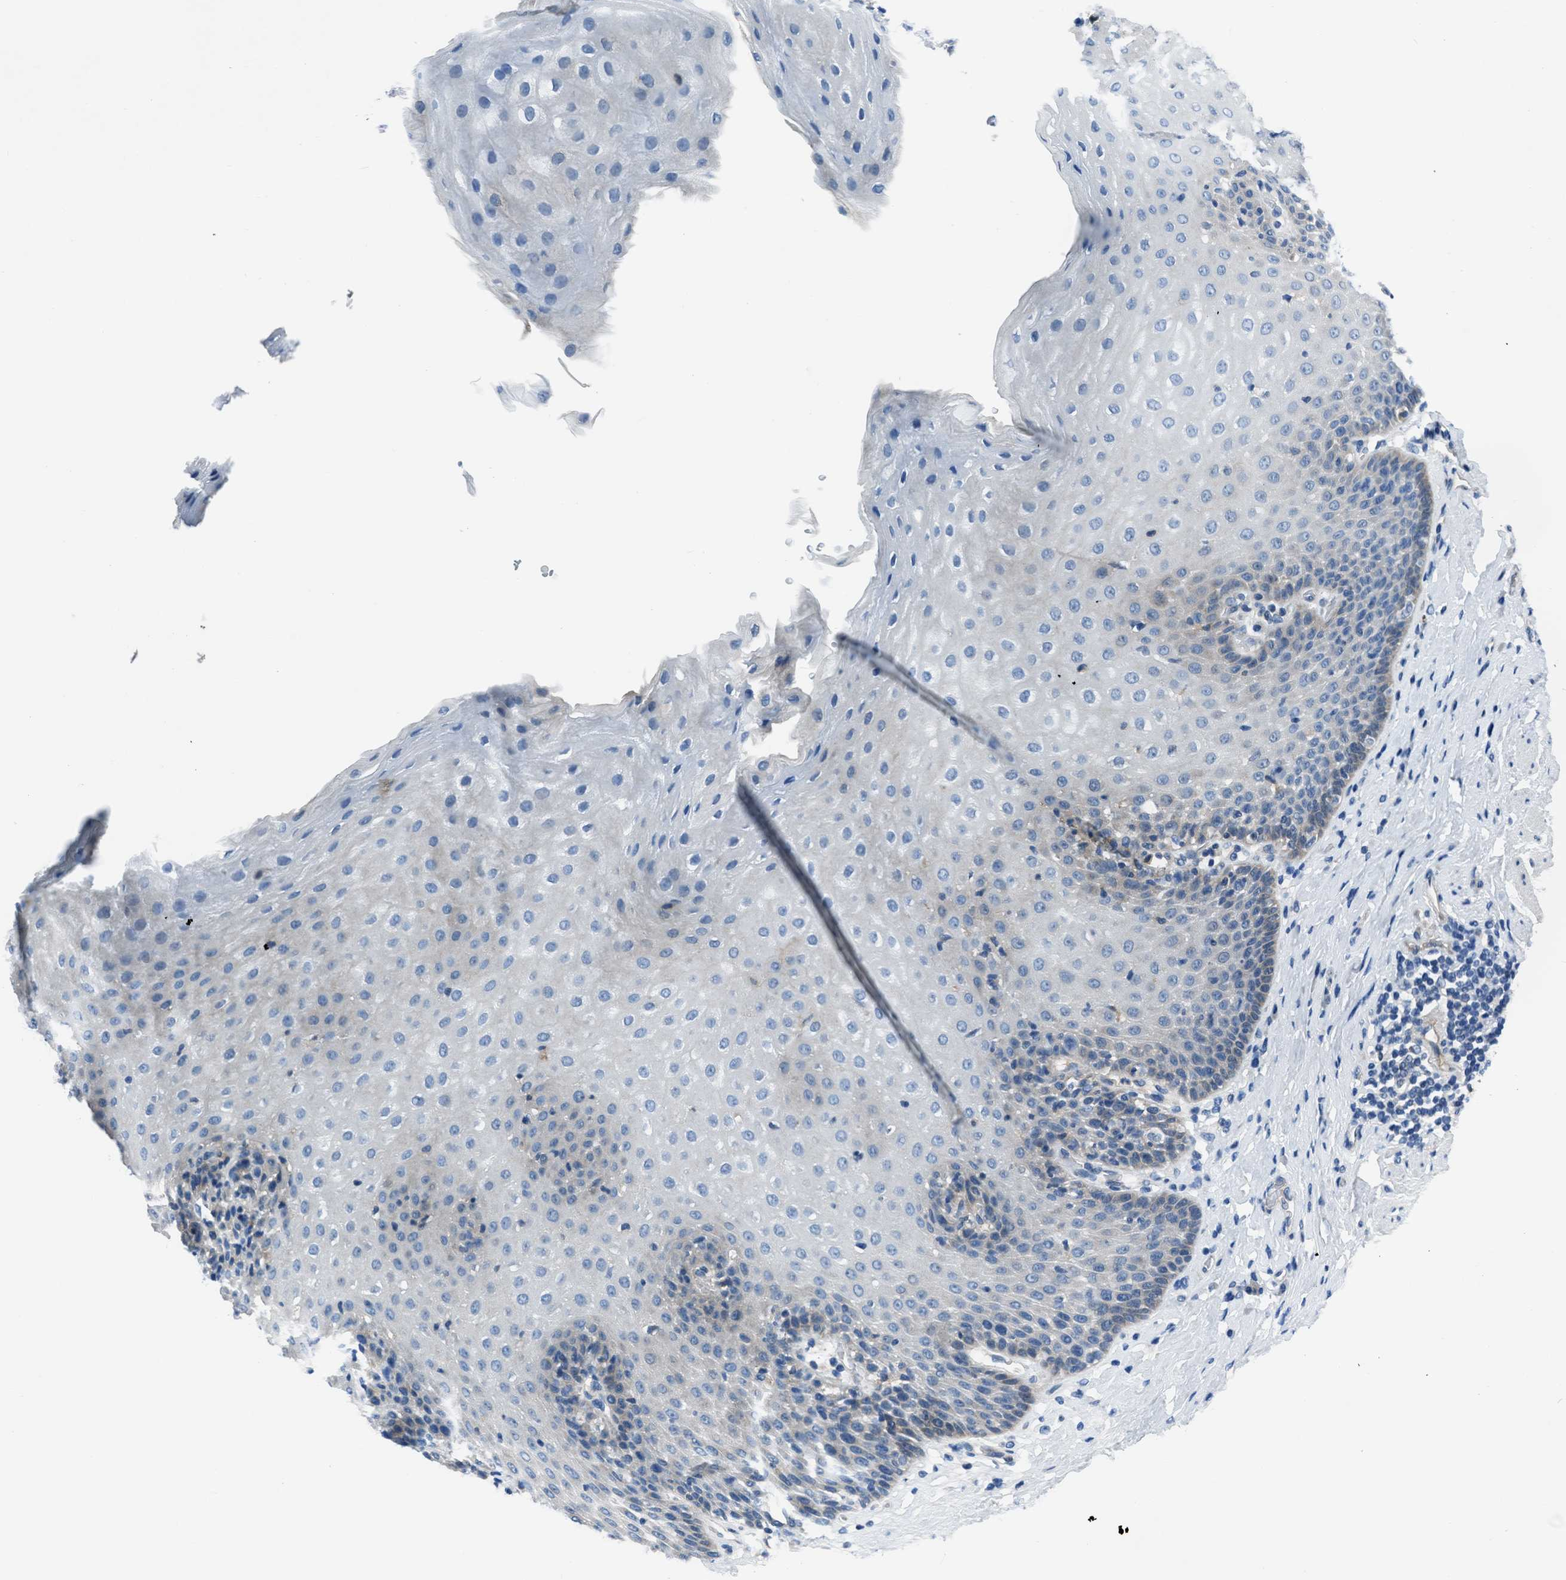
{"staining": {"intensity": "negative", "quantity": "none", "location": "none"}, "tissue": "esophagus", "cell_type": "Squamous epithelial cells", "image_type": "normal", "snomed": [{"axis": "morphology", "description": "Normal tissue, NOS"}, {"axis": "topography", "description": "Esophagus"}], "caption": "Immunohistochemistry (IHC) micrograph of benign esophagus stained for a protein (brown), which displays no staining in squamous epithelial cells. The staining was performed using DAB (3,3'-diaminobenzidine) to visualize the protein expression in brown, while the nuclei were stained in blue with hematoxylin (Magnification: 20x).", "gene": "SLC38A6", "patient": {"sex": "female", "age": 61}}